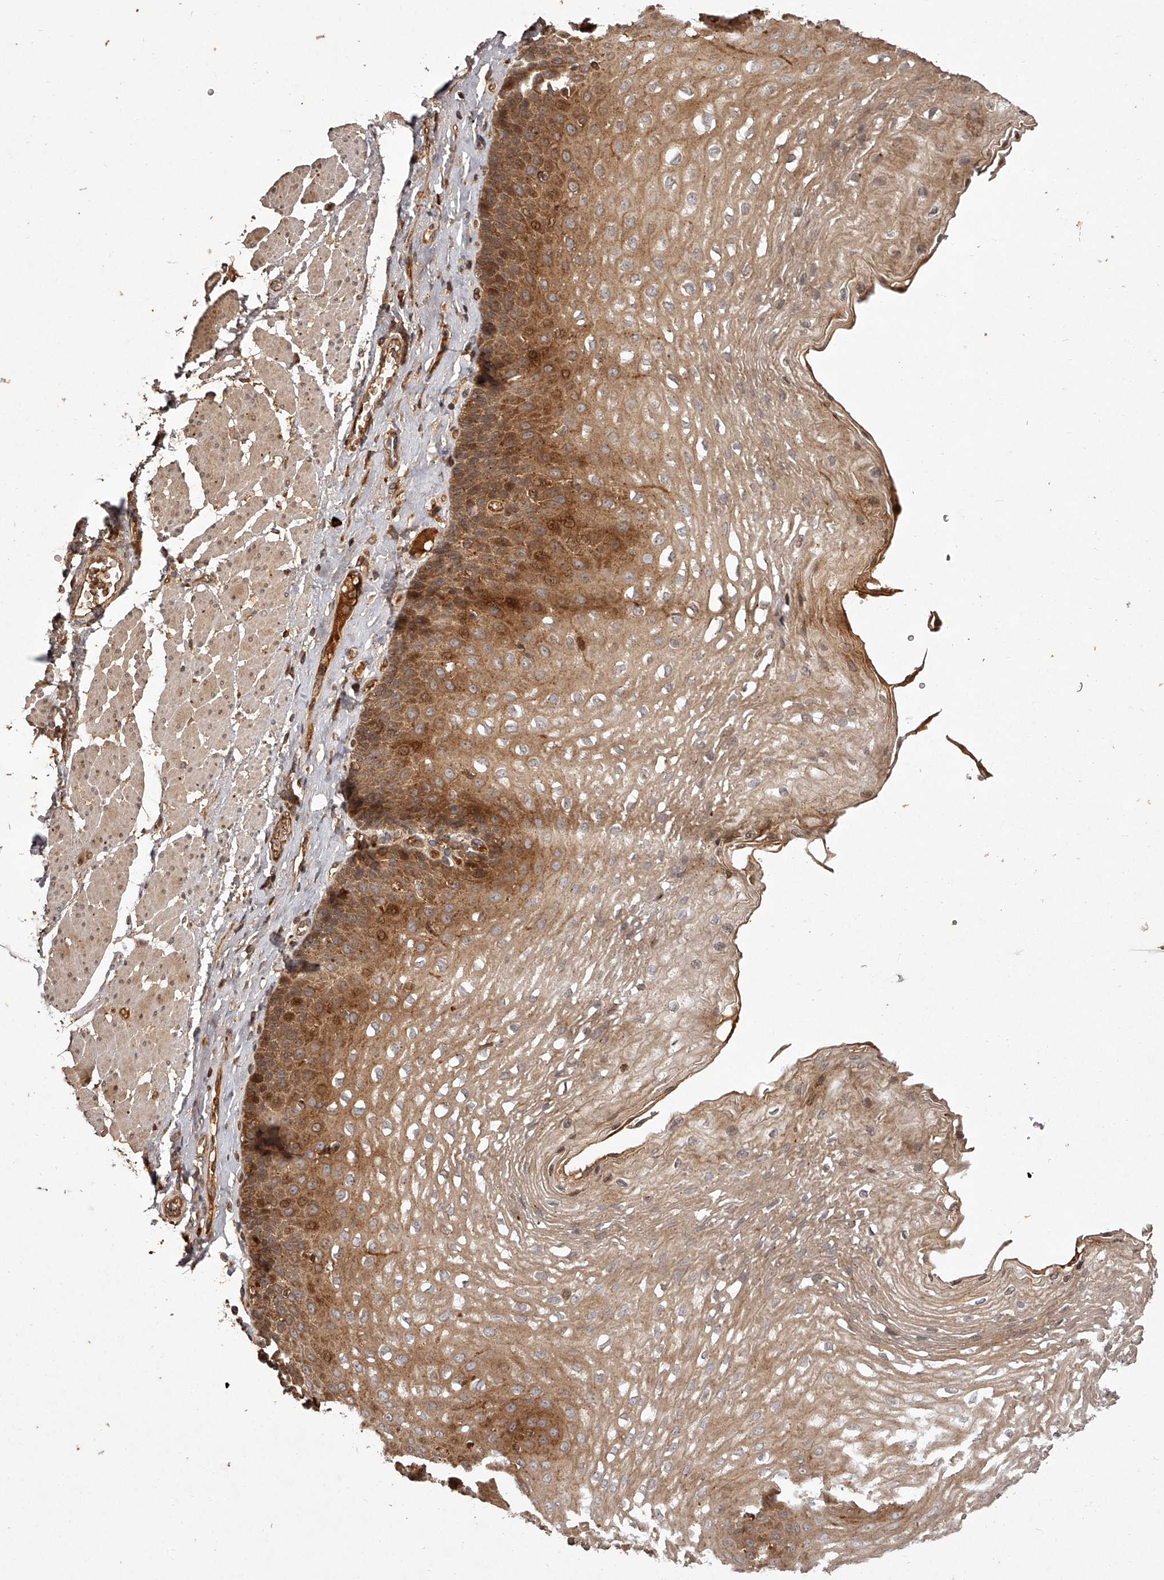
{"staining": {"intensity": "moderate", "quantity": ">75%", "location": "cytoplasmic/membranous,nuclear"}, "tissue": "esophagus", "cell_type": "Squamous epithelial cells", "image_type": "normal", "snomed": [{"axis": "morphology", "description": "Normal tissue, NOS"}, {"axis": "topography", "description": "Esophagus"}], "caption": "Moderate cytoplasmic/membranous,nuclear expression for a protein is appreciated in about >75% of squamous epithelial cells of unremarkable esophagus using immunohistochemistry (IHC).", "gene": "CRYZL1", "patient": {"sex": "female", "age": 66}}